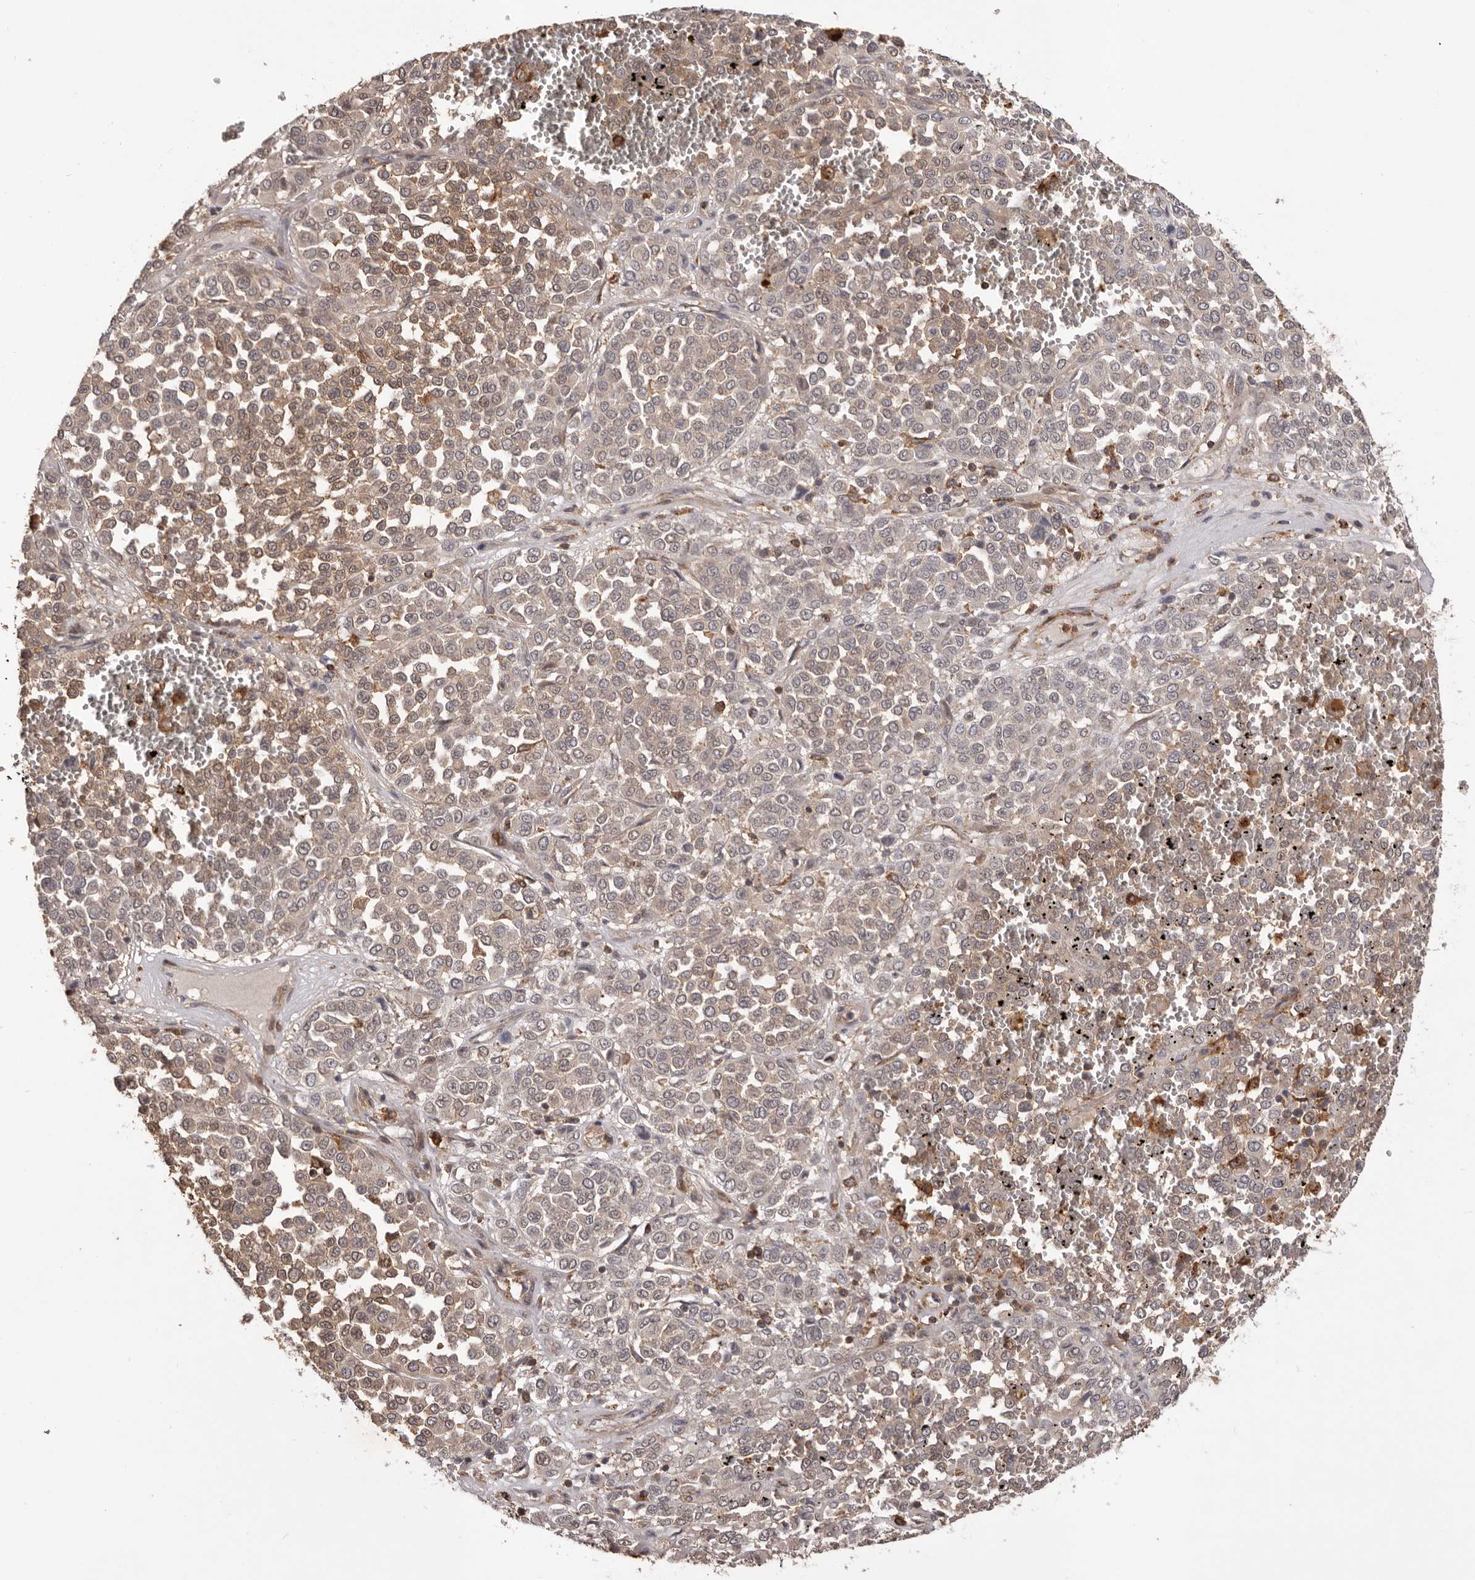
{"staining": {"intensity": "weak", "quantity": "25%-75%", "location": "cytoplasmic/membranous"}, "tissue": "melanoma", "cell_type": "Tumor cells", "image_type": "cancer", "snomed": [{"axis": "morphology", "description": "Malignant melanoma, Metastatic site"}, {"axis": "topography", "description": "Pancreas"}], "caption": "Protein analysis of melanoma tissue exhibits weak cytoplasmic/membranous staining in approximately 25%-75% of tumor cells. (DAB (3,3'-diaminobenzidine) IHC with brightfield microscopy, high magnification).", "gene": "GLIPR2", "patient": {"sex": "female", "age": 30}}